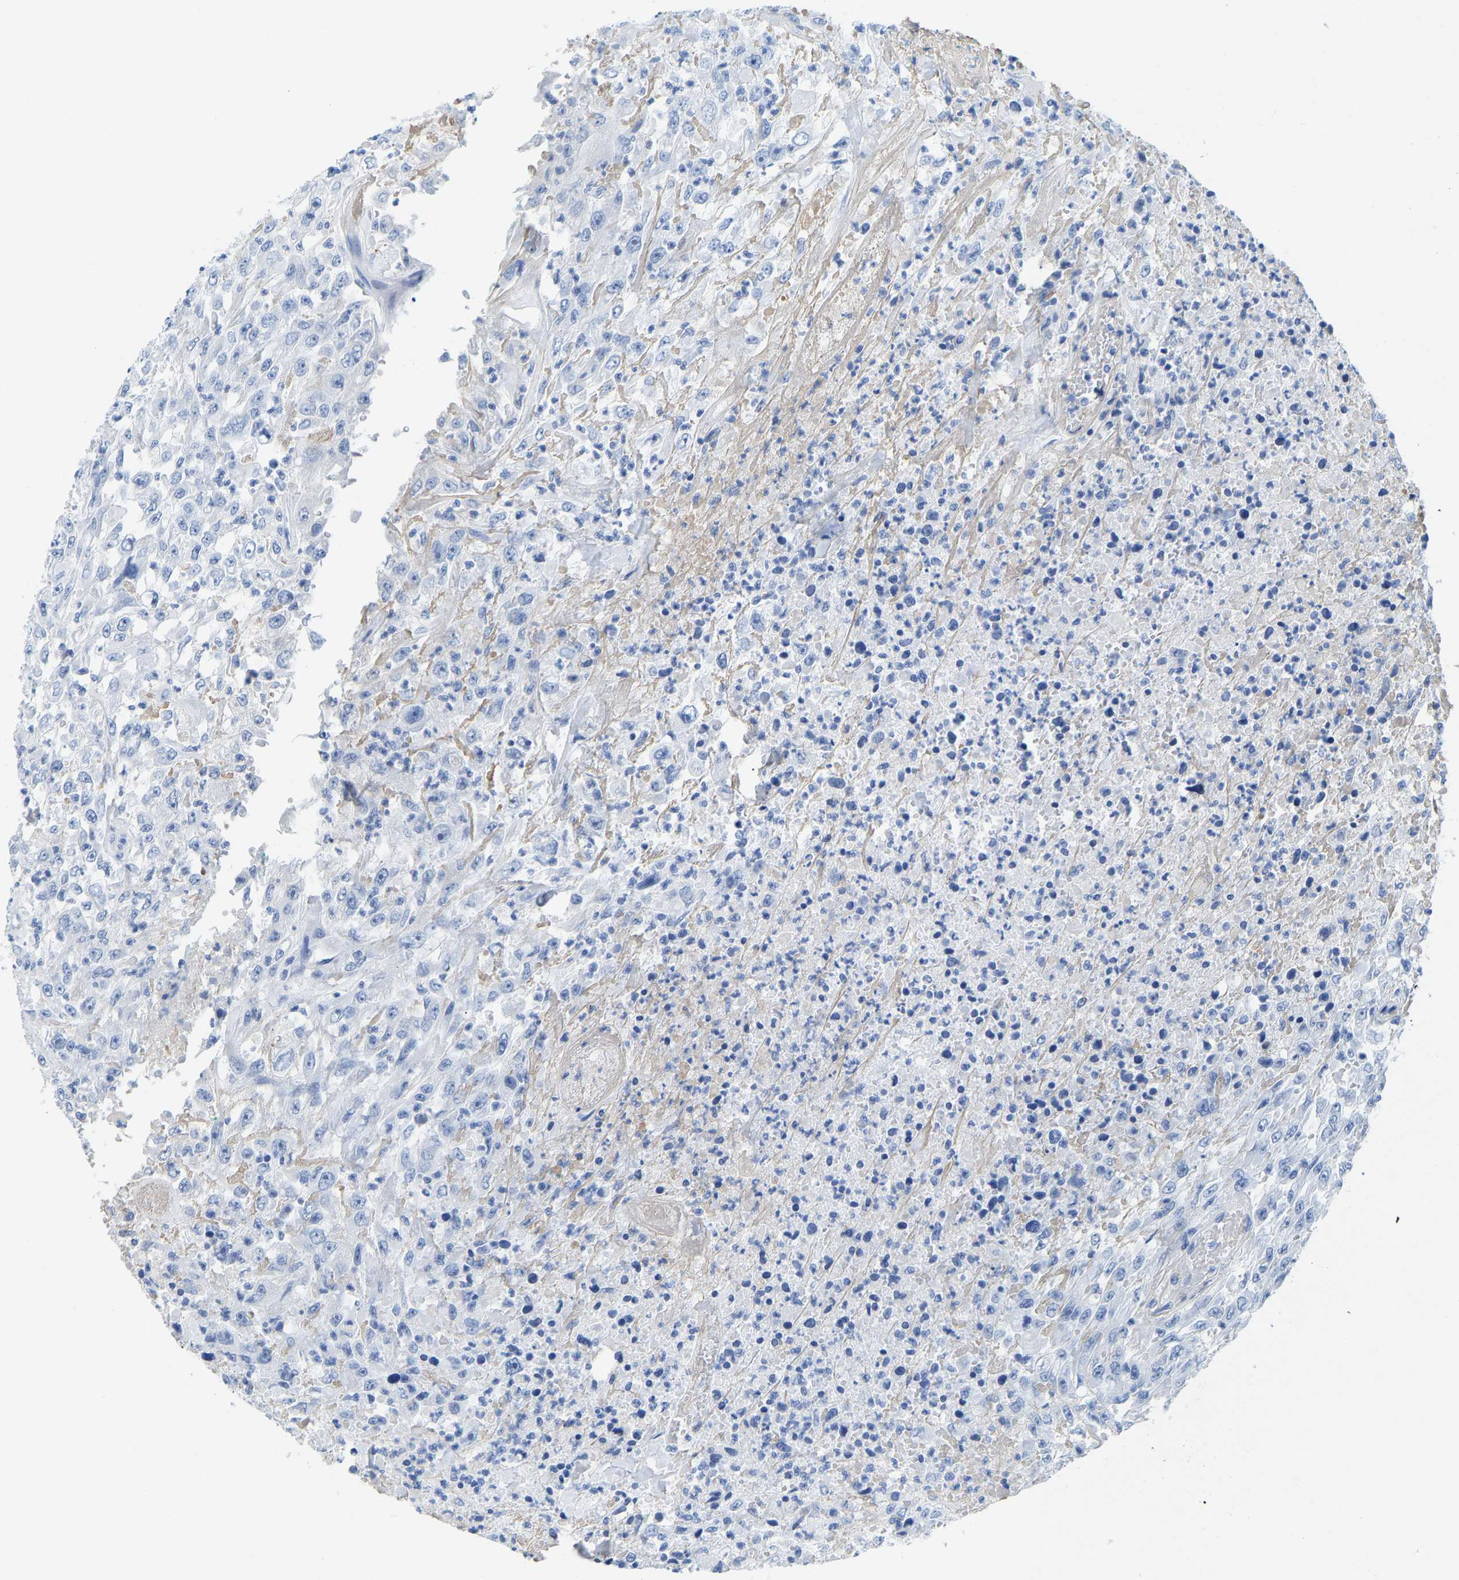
{"staining": {"intensity": "negative", "quantity": "none", "location": "none"}, "tissue": "urothelial cancer", "cell_type": "Tumor cells", "image_type": "cancer", "snomed": [{"axis": "morphology", "description": "Urothelial carcinoma, High grade"}, {"axis": "topography", "description": "Urinary bladder"}], "caption": "High power microscopy image of an IHC micrograph of urothelial cancer, revealing no significant expression in tumor cells.", "gene": "NKAIN3", "patient": {"sex": "male", "age": 46}}